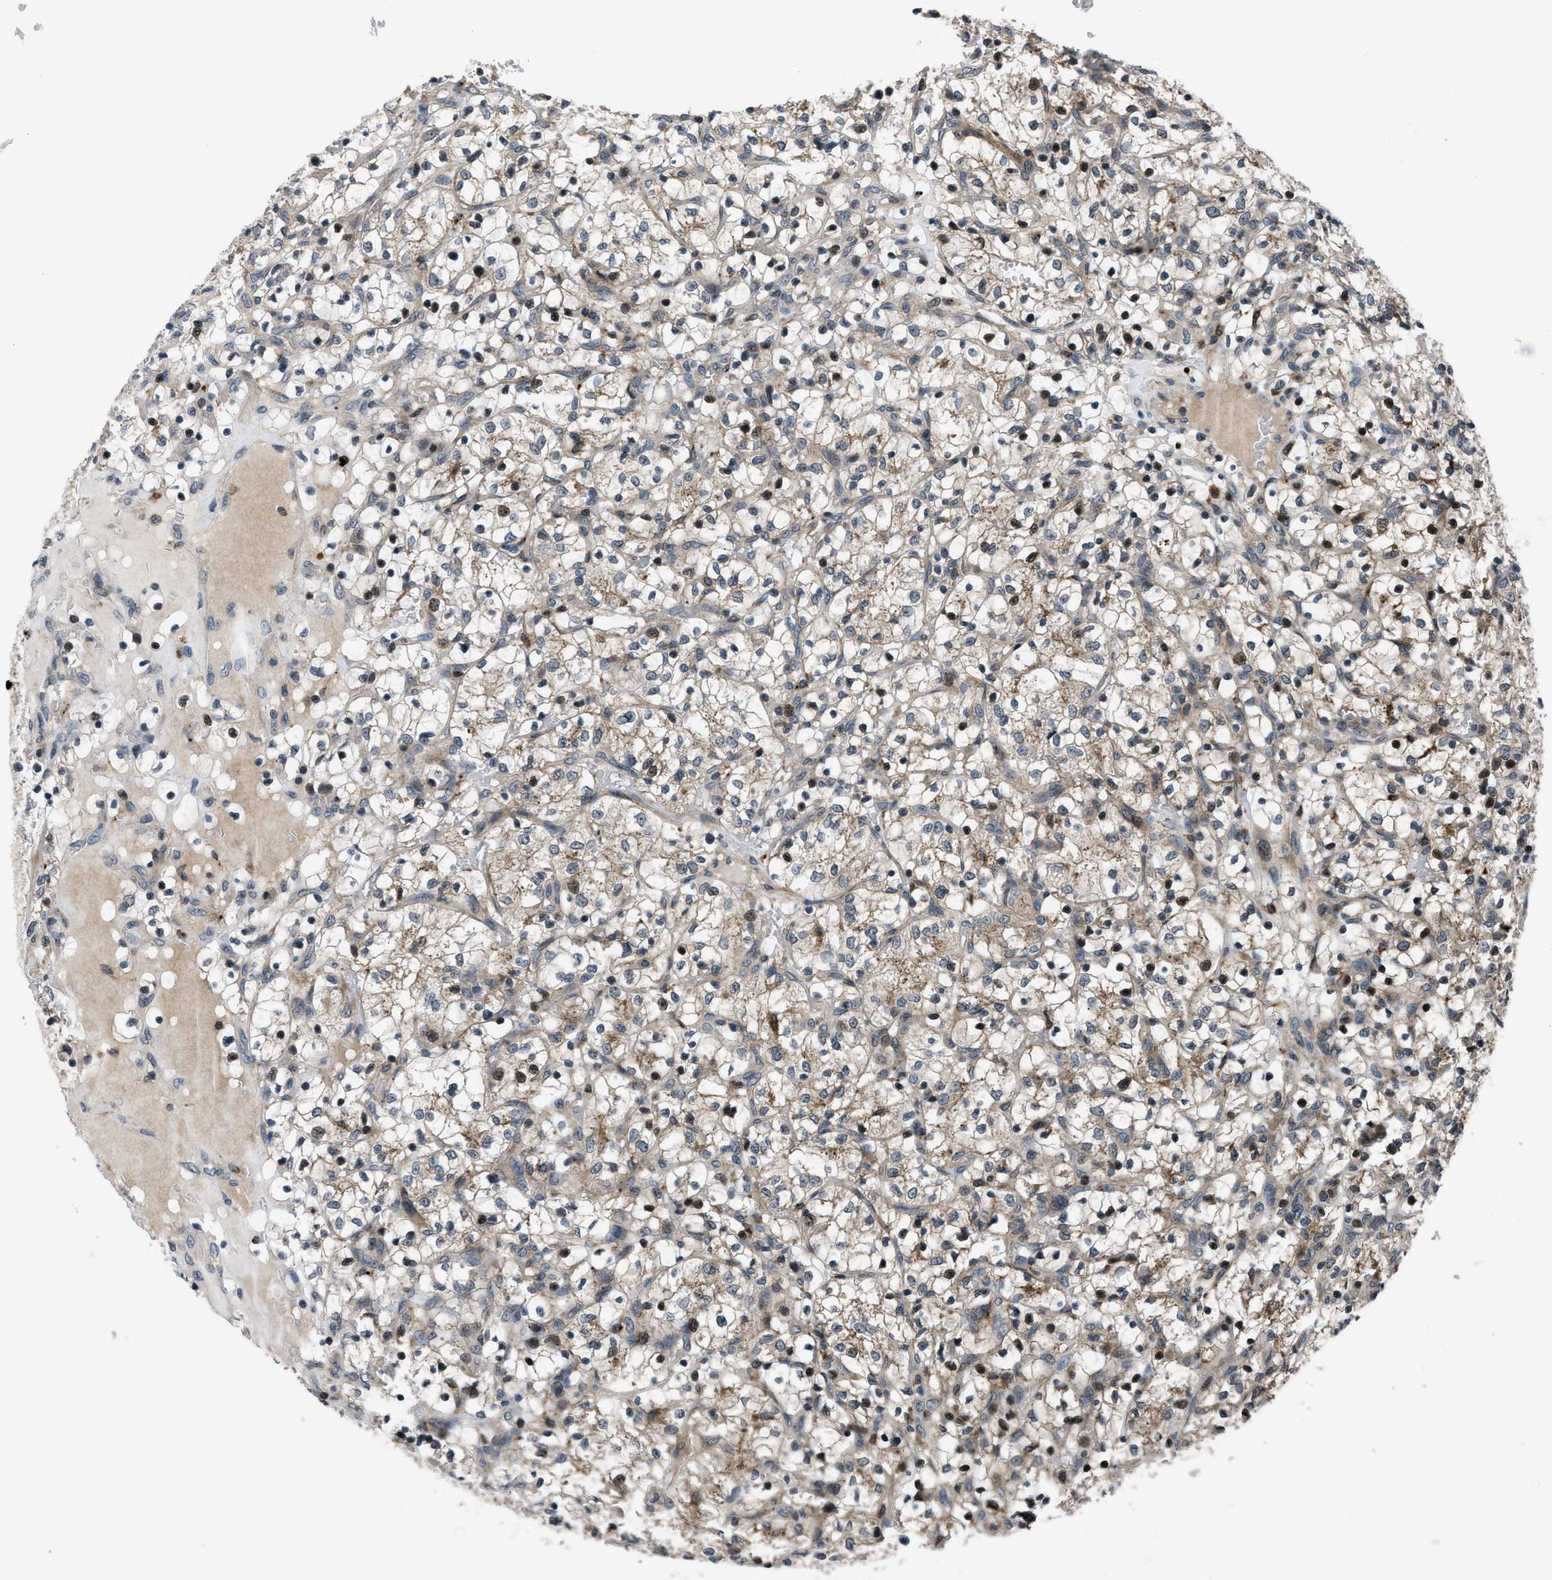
{"staining": {"intensity": "weak", "quantity": ">75%", "location": "cytoplasmic/membranous,nuclear"}, "tissue": "renal cancer", "cell_type": "Tumor cells", "image_type": "cancer", "snomed": [{"axis": "morphology", "description": "Adenocarcinoma, NOS"}, {"axis": "topography", "description": "Kidney"}], "caption": "Renal cancer was stained to show a protein in brown. There is low levels of weak cytoplasmic/membranous and nuclear expression in approximately >75% of tumor cells. Nuclei are stained in blue.", "gene": "CTBS", "patient": {"sex": "female", "age": 69}}